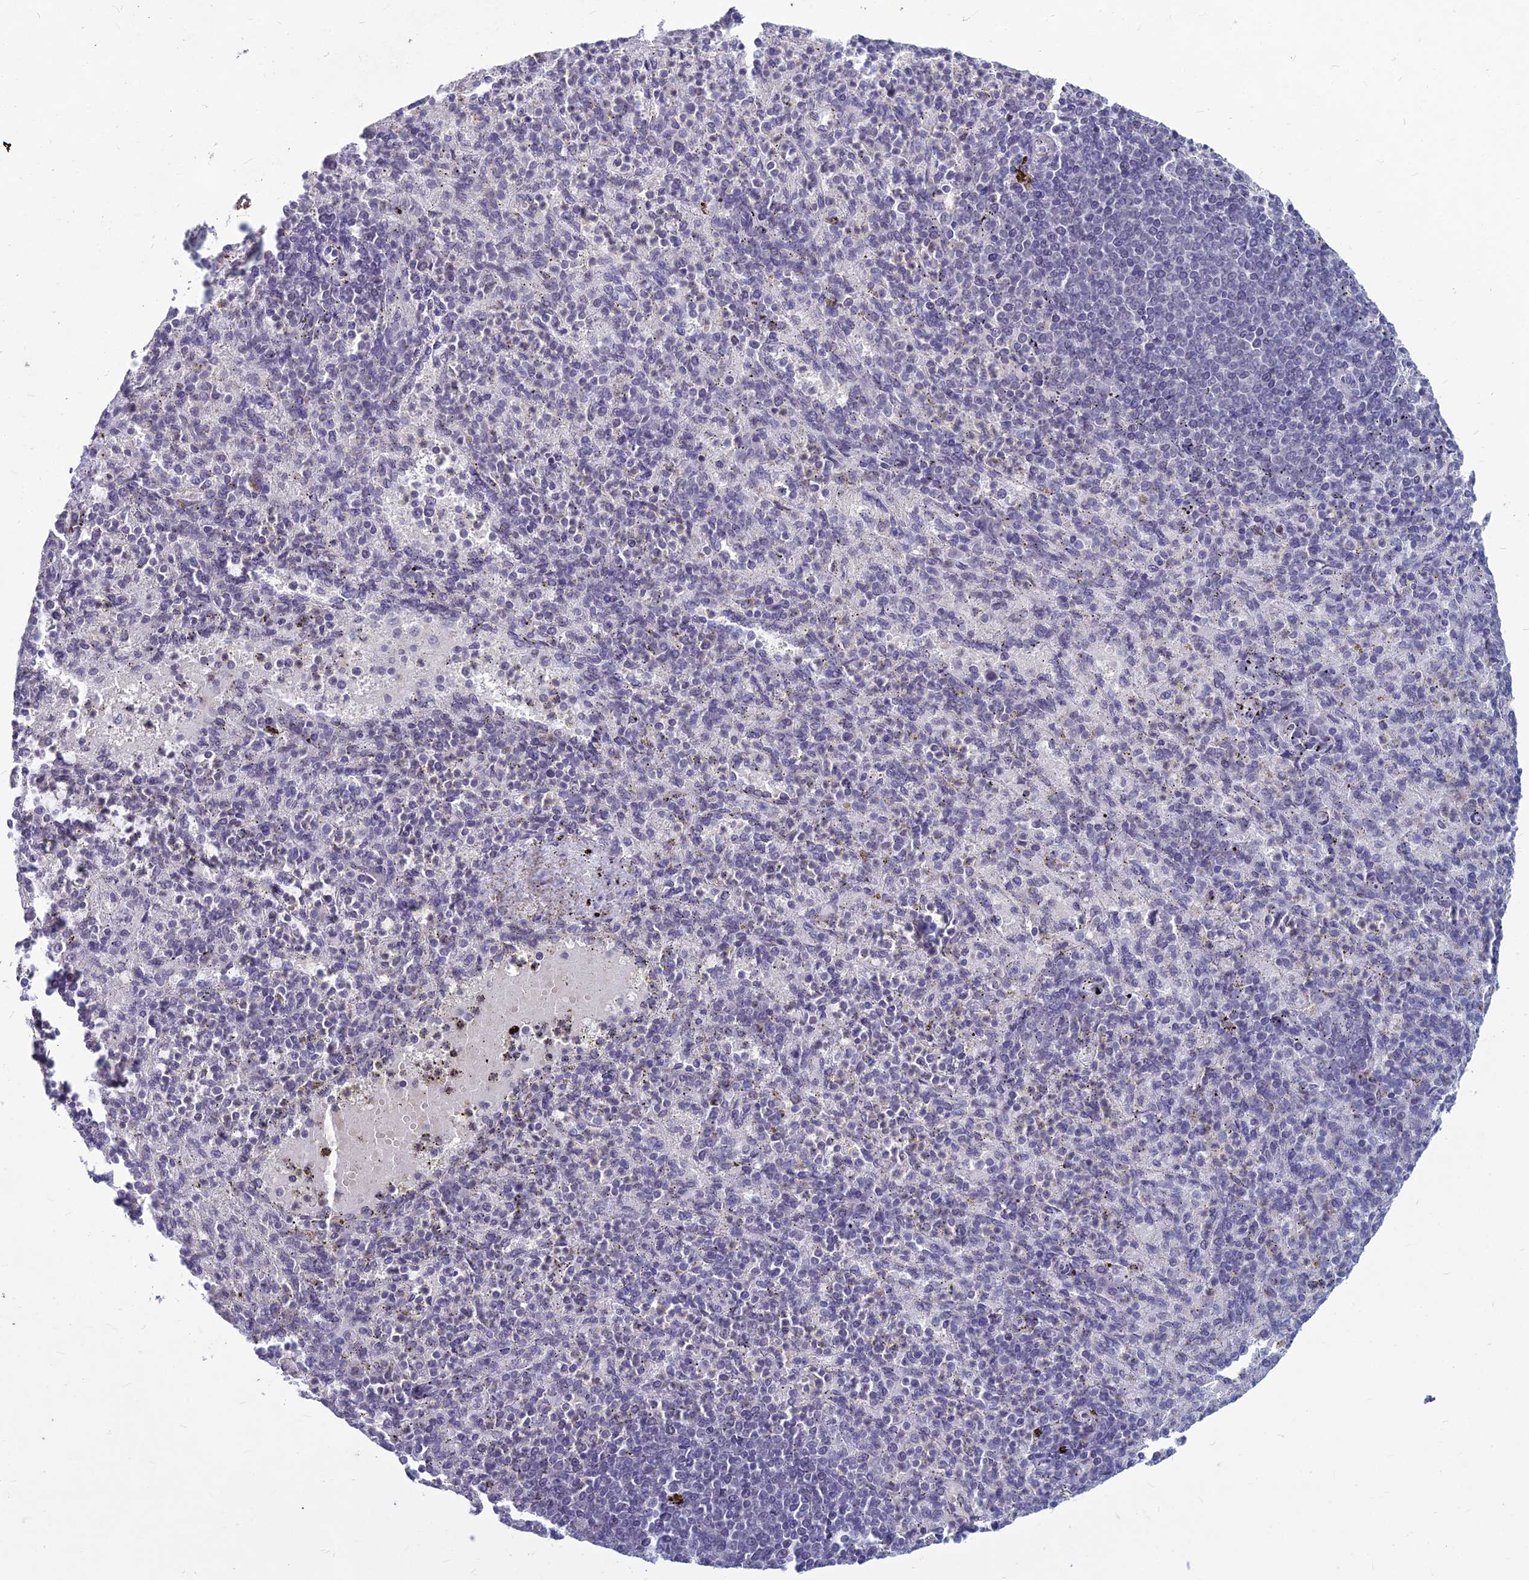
{"staining": {"intensity": "negative", "quantity": "none", "location": "none"}, "tissue": "spleen", "cell_type": "Cells in red pulp", "image_type": "normal", "snomed": [{"axis": "morphology", "description": "Normal tissue, NOS"}, {"axis": "topography", "description": "Spleen"}], "caption": "This is a image of immunohistochemistry staining of benign spleen, which shows no positivity in cells in red pulp. The staining is performed using DAB (3,3'-diaminobenzidine) brown chromogen with nuclei counter-stained in using hematoxylin.", "gene": "KAT7", "patient": {"sex": "female", "age": 74}}